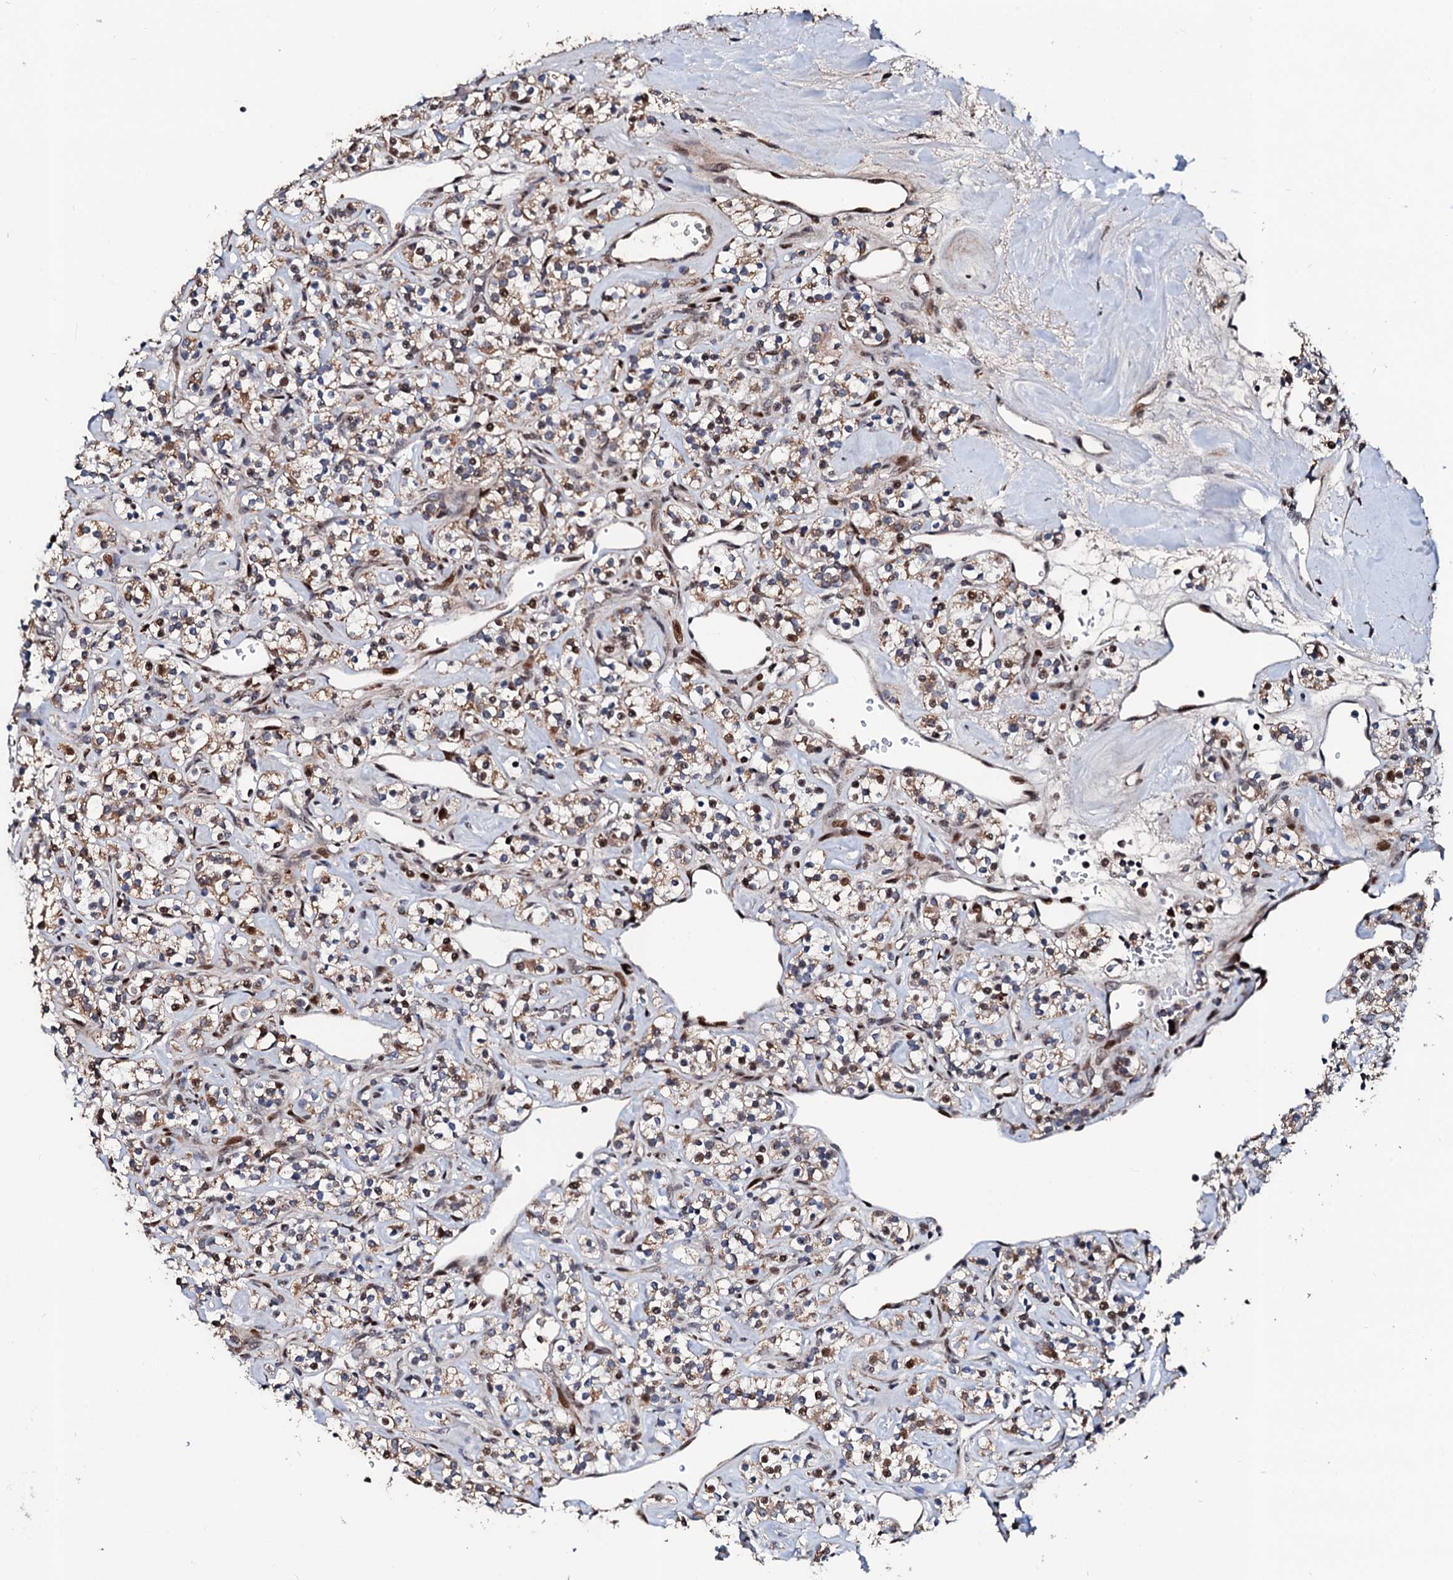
{"staining": {"intensity": "weak", "quantity": "25%-75%", "location": "cytoplasmic/membranous"}, "tissue": "renal cancer", "cell_type": "Tumor cells", "image_type": "cancer", "snomed": [{"axis": "morphology", "description": "Adenocarcinoma, NOS"}, {"axis": "topography", "description": "Kidney"}], "caption": "Brown immunohistochemical staining in renal adenocarcinoma demonstrates weak cytoplasmic/membranous expression in approximately 25%-75% of tumor cells.", "gene": "KIF18A", "patient": {"sex": "male", "age": 77}}